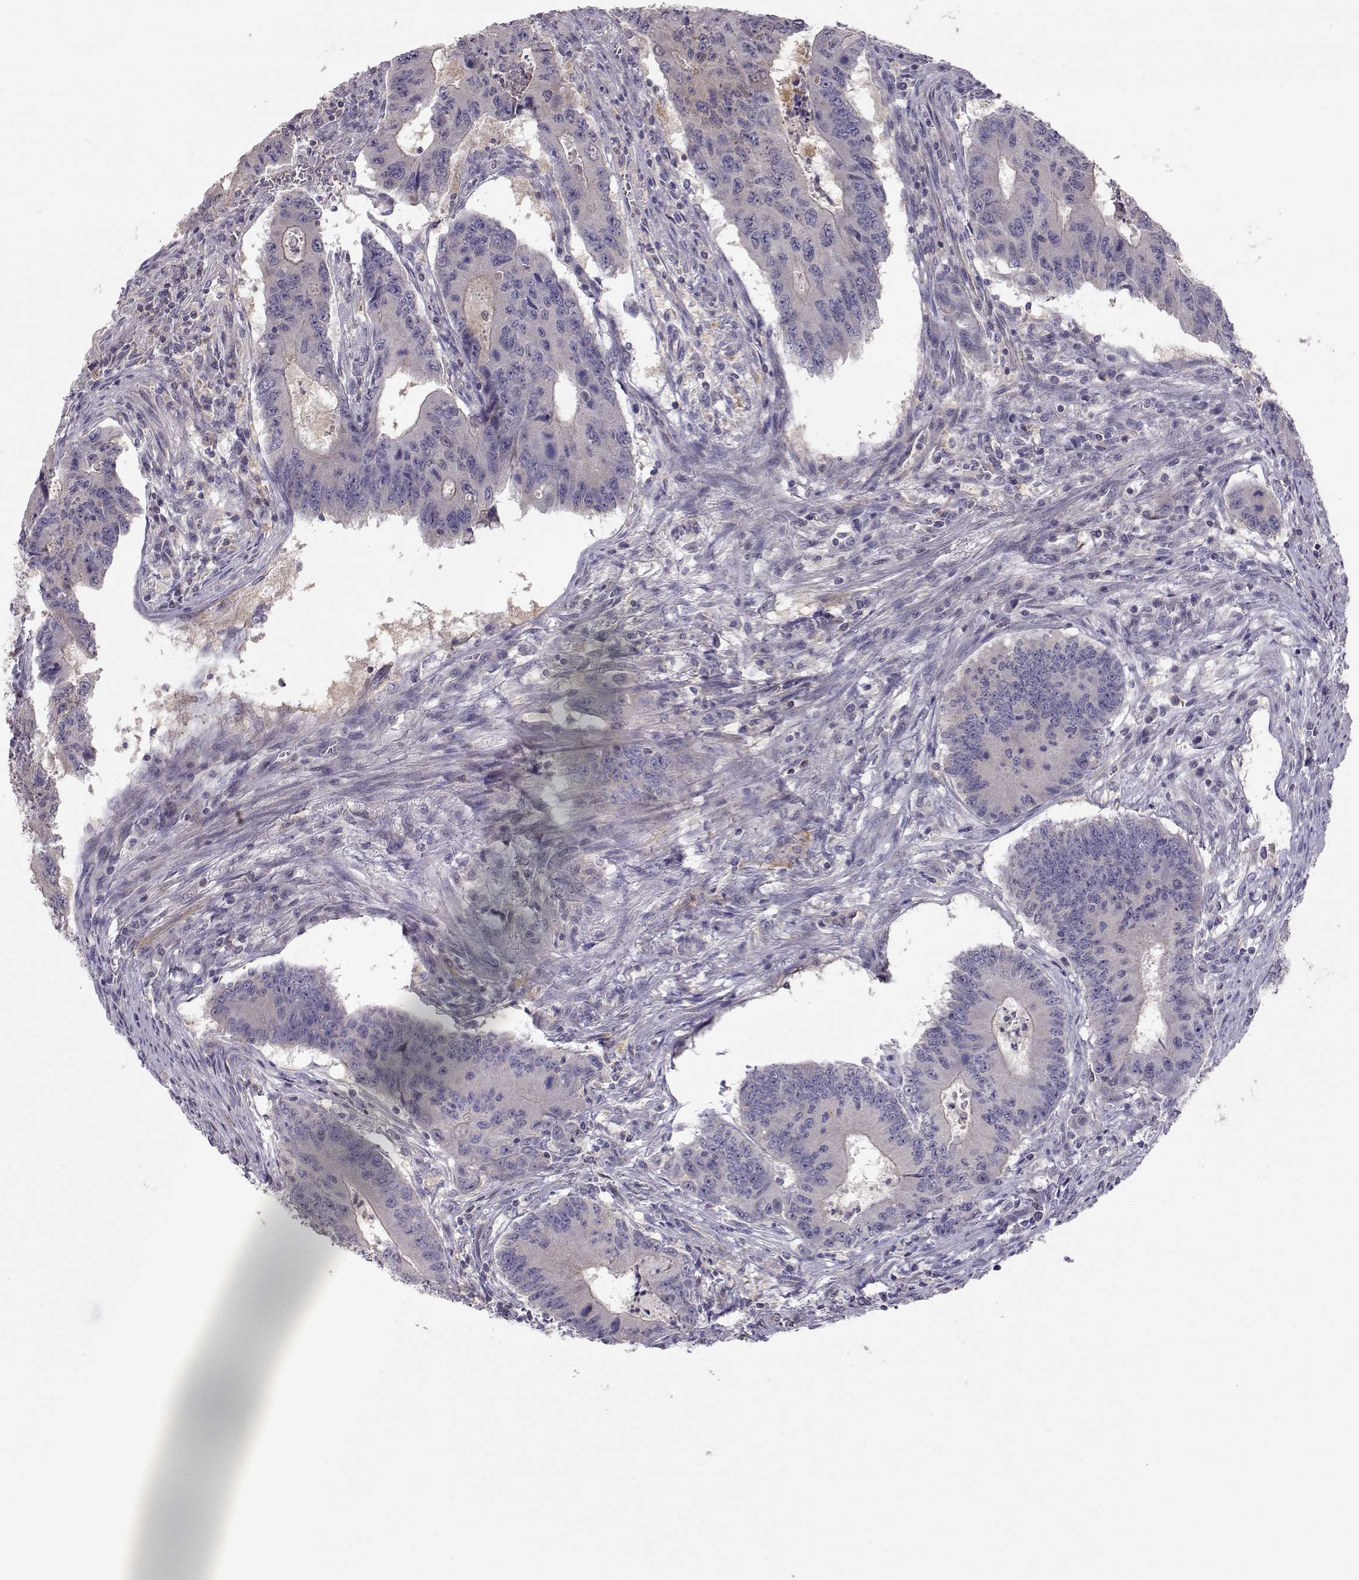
{"staining": {"intensity": "negative", "quantity": "none", "location": "none"}, "tissue": "colorectal cancer", "cell_type": "Tumor cells", "image_type": "cancer", "snomed": [{"axis": "morphology", "description": "Adenocarcinoma, NOS"}, {"axis": "topography", "description": "Colon"}], "caption": "This is a photomicrograph of immunohistochemistry (IHC) staining of colorectal adenocarcinoma, which shows no expression in tumor cells. The staining was performed using DAB to visualize the protein expression in brown, while the nuclei were stained in blue with hematoxylin (Magnification: 20x).", "gene": "NCAM2", "patient": {"sex": "male", "age": 53}}